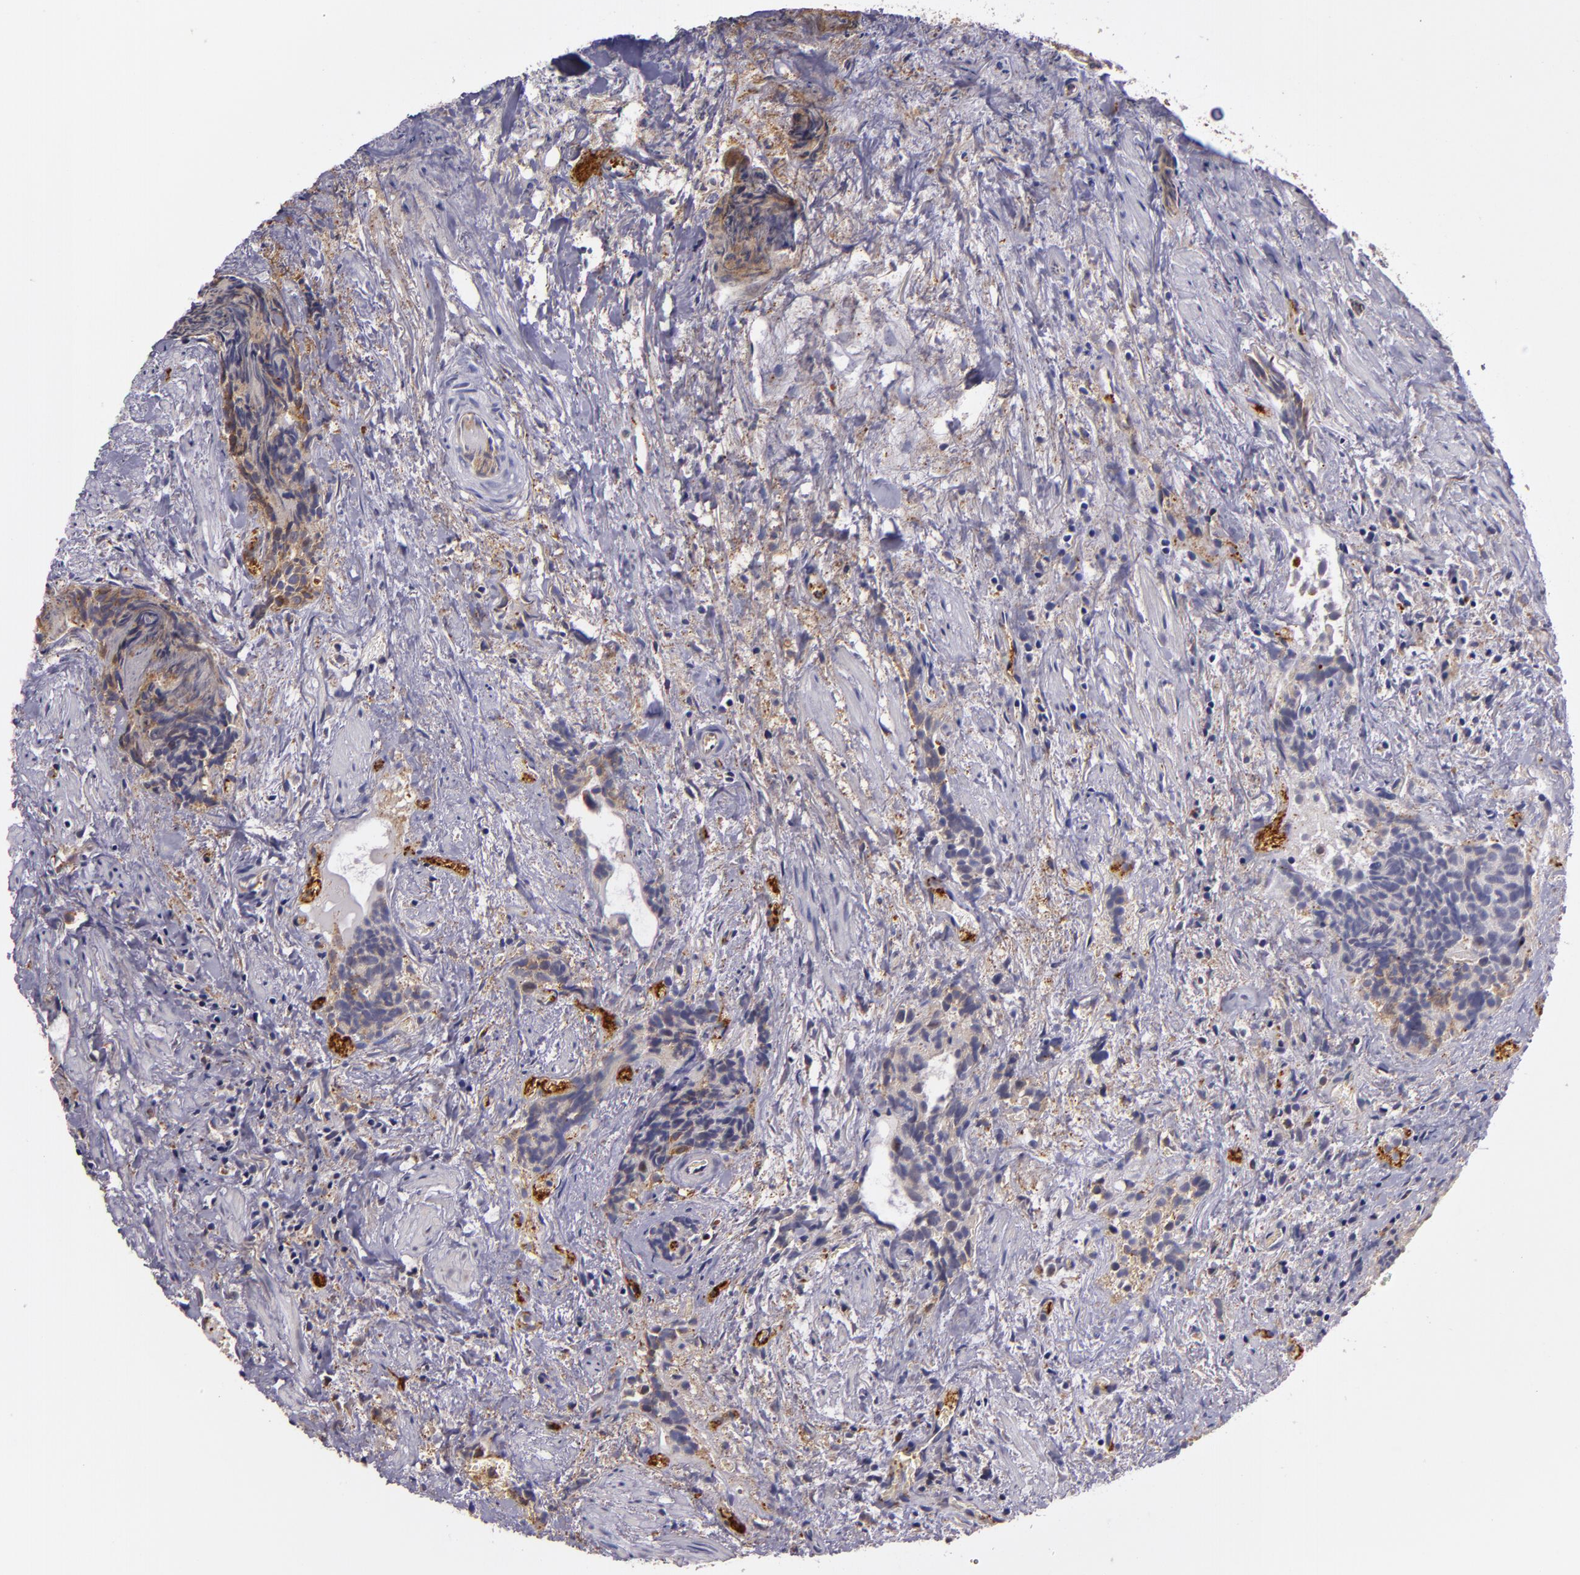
{"staining": {"intensity": "weak", "quantity": "<25%", "location": "cytoplasmic/membranous"}, "tissue": "urothelial cancer", "cell_type": "Tumor cells", "image_type": "cancer", "snomed": [{"axis": "morphology", "description": "Urothelial carcinoma, High grade"}, {"axis": "topography", "description": "Urinary bladder"}], "caption": "Immunohistochemistry histopathology image of human urothelial cancer stained for a protein (brown), which exhibits no staining in tumor cells.", "gene": "SYTL4", "patient": {"sex": "female", "age": 78}}